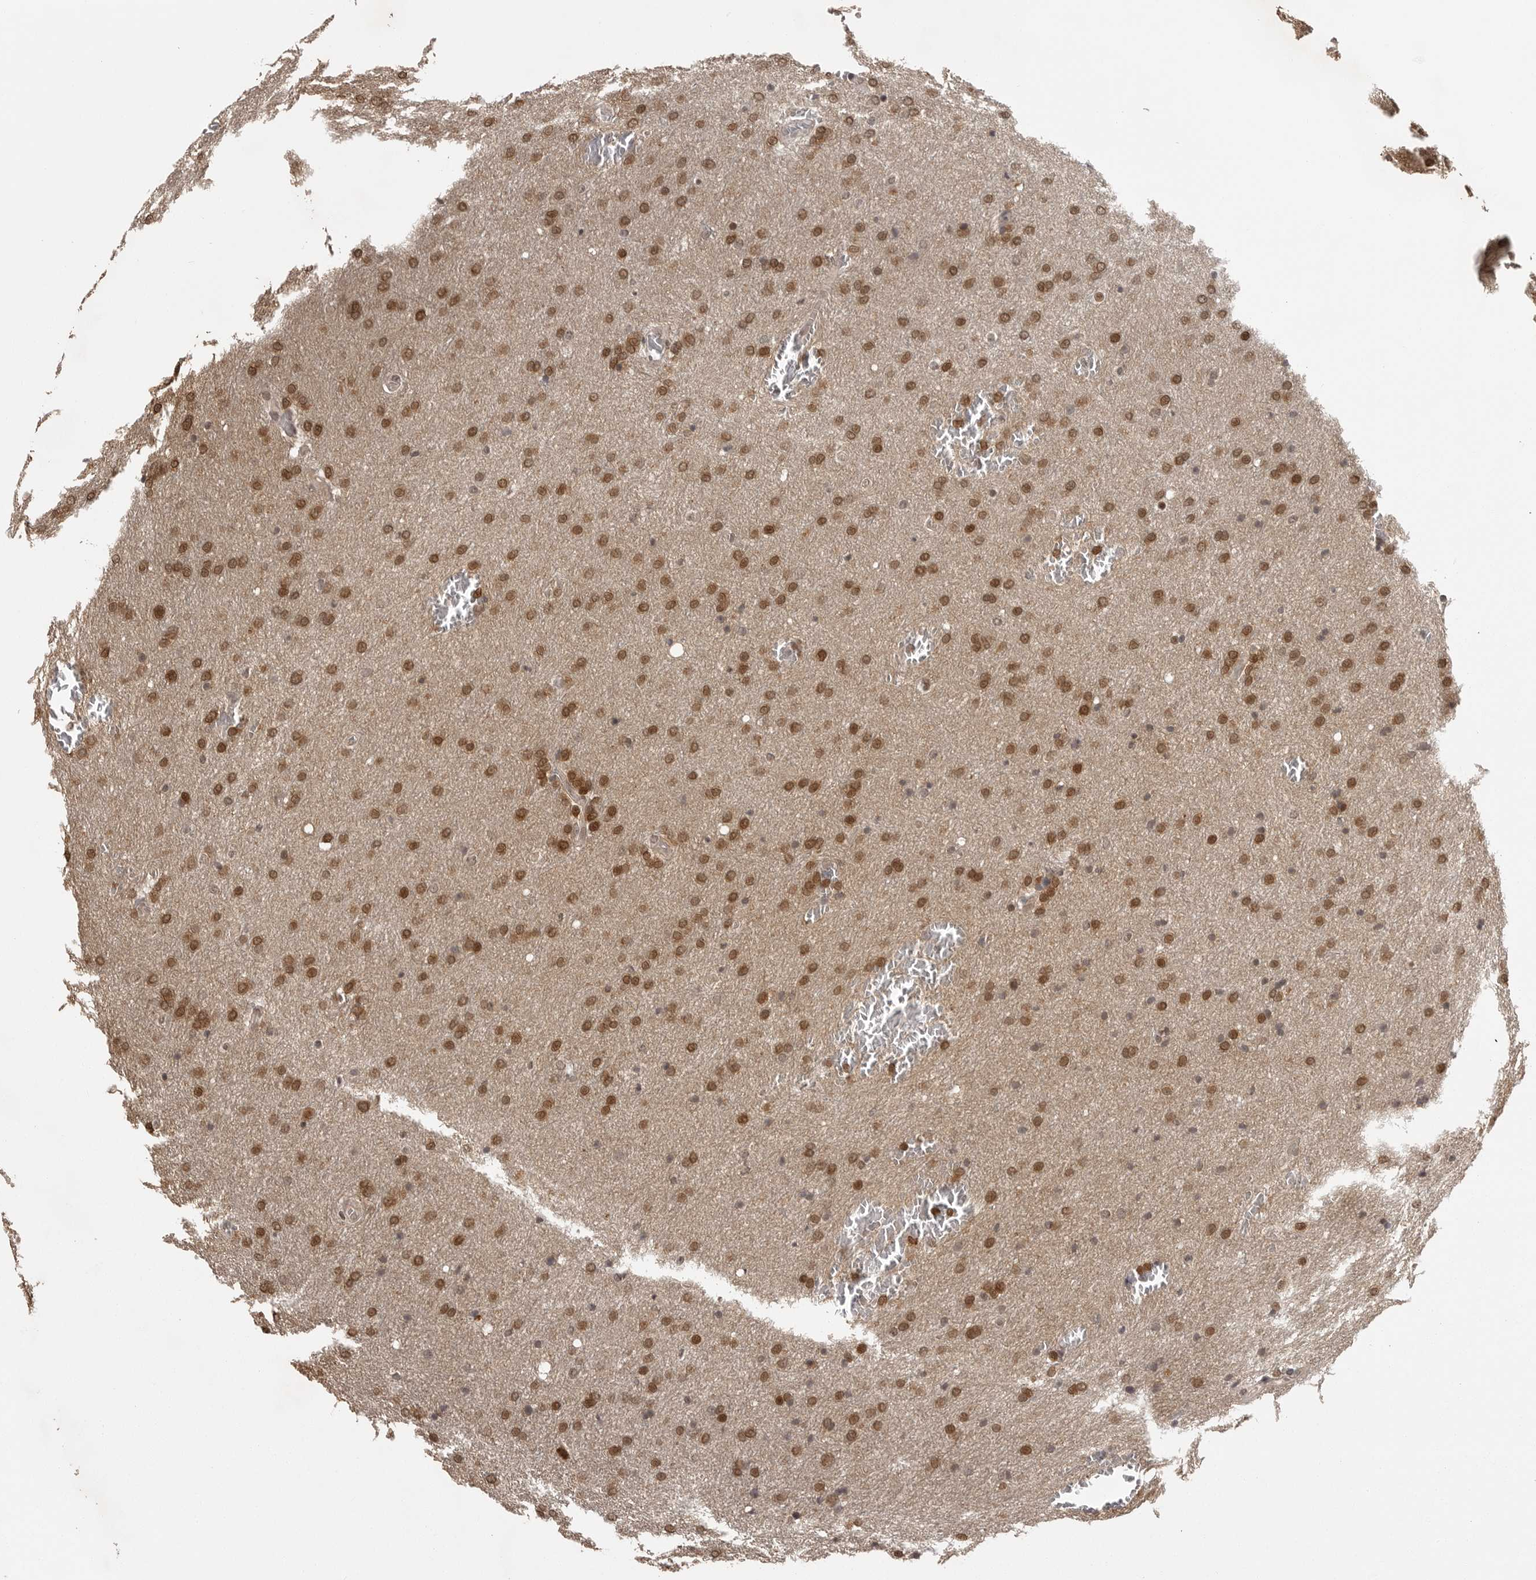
{"staining": {"intensity": "moderate", "quantity": ">75%", "location": "cytoplasmic/membranous,nuclear"}, "tissue": "glioma", "cell_type": "Tumor cells", "image_type": "cancer", "snomed": [{"axis": "morphology", "description": "Glioma, malignant, Low grade"}, {"axis": "topography", "description": "Brain"}], "caption": "This is a histology image of immunohistochemistry (IHC) staining of glioma, which shows moderate expression in the cytoplasmic/membranous and nuclear of tumor cells.", "gene": "PEG3", "patient": {"sex": "female", "age": 37}}